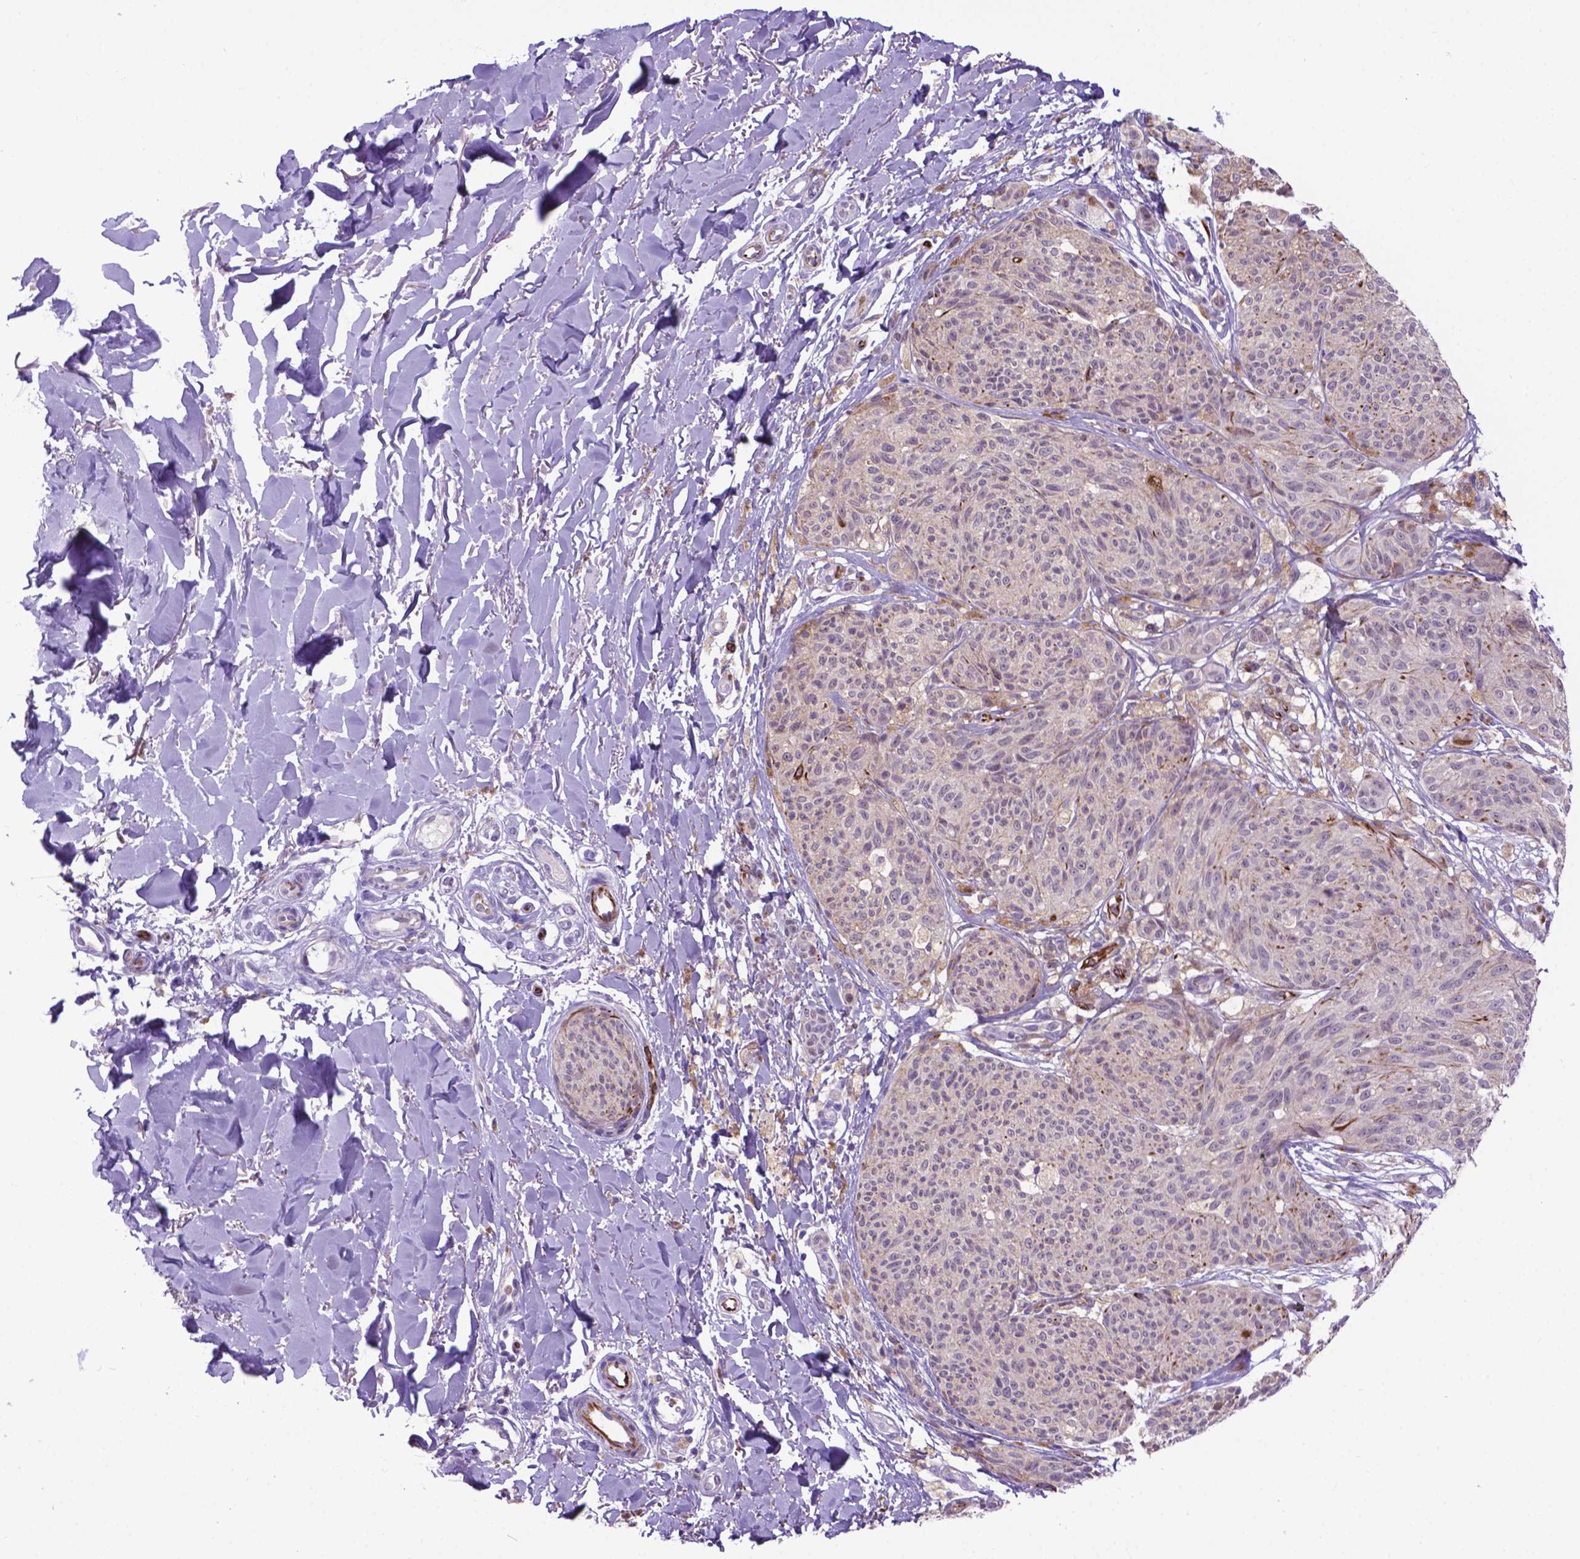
{"staining": {"intensity": "negative", "quantity": "none", "location": "none"}, "tissue": "melanoma", "cell_type": "Tumor cells", "image_type": "cancer", "snomed": [{"axis": "morphology", "description": "Malignant melanoma, NOS"}, {"axis": "topography", "description": "Skin"}], "caption": "This is an IHC micrograph of human malignant melanoma. There is no expression in tumor cells.", "gene": "LZTR1", "patient": {"sex": "female", "age": 87}}